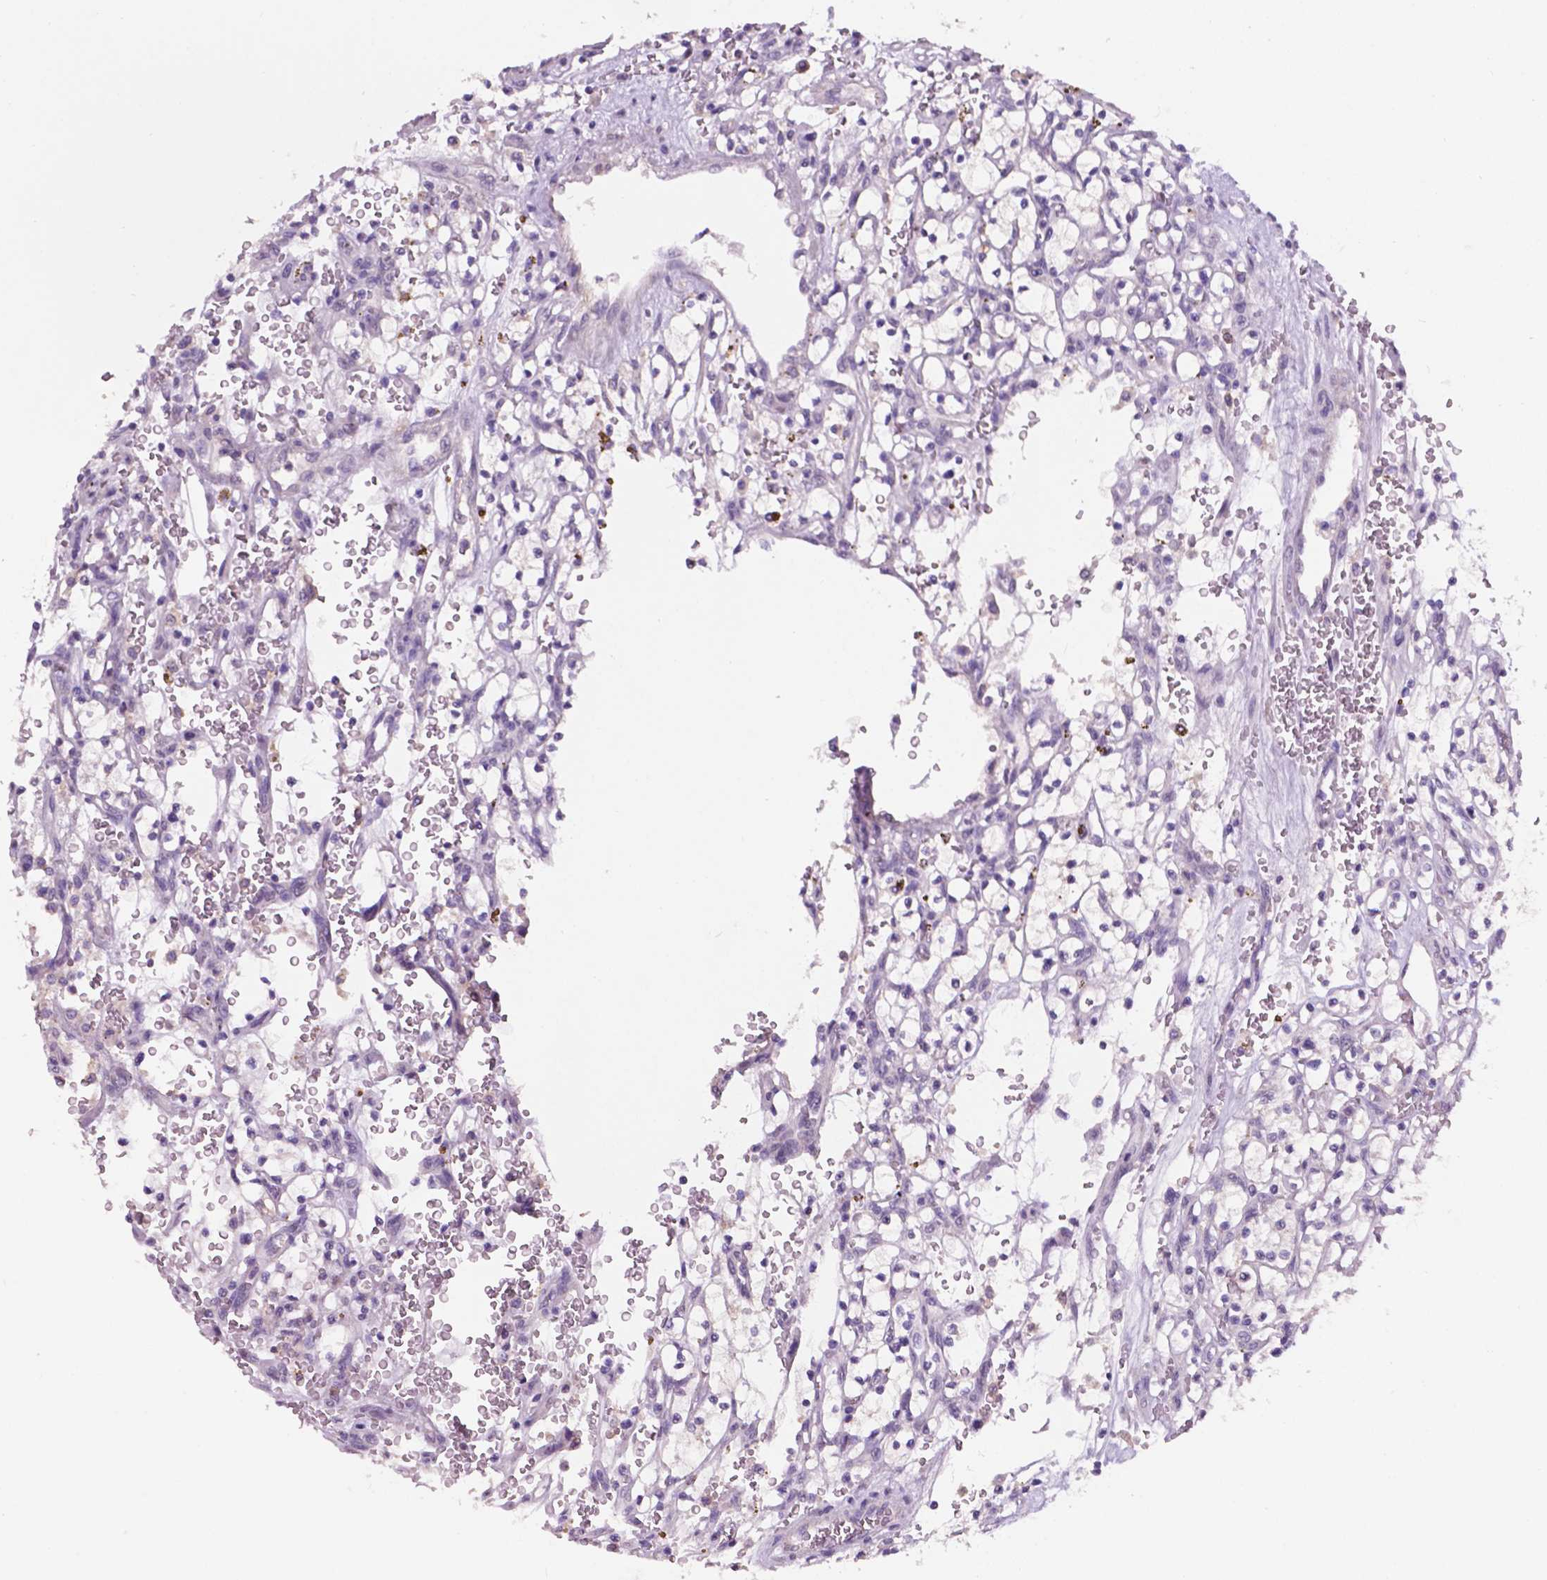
{"staining": {"intensity": "negative", "quantity": "none", "location": "none"}, "tissue": "renal cancer", "cell_type": "Tumor cells", "image_type": "cancer", "snomed": [{"axis": "morphology", "description": "Adenocarcinoma, NOS"}, {"axis": "topography", "description": "Kidney"}], "caption": "Protein analysis of renal adenocarcinoma demonstrates no significant expression in tumor cells.", "gene": "PLSCR1", "patient": {"sex": "female", "age": 64}}